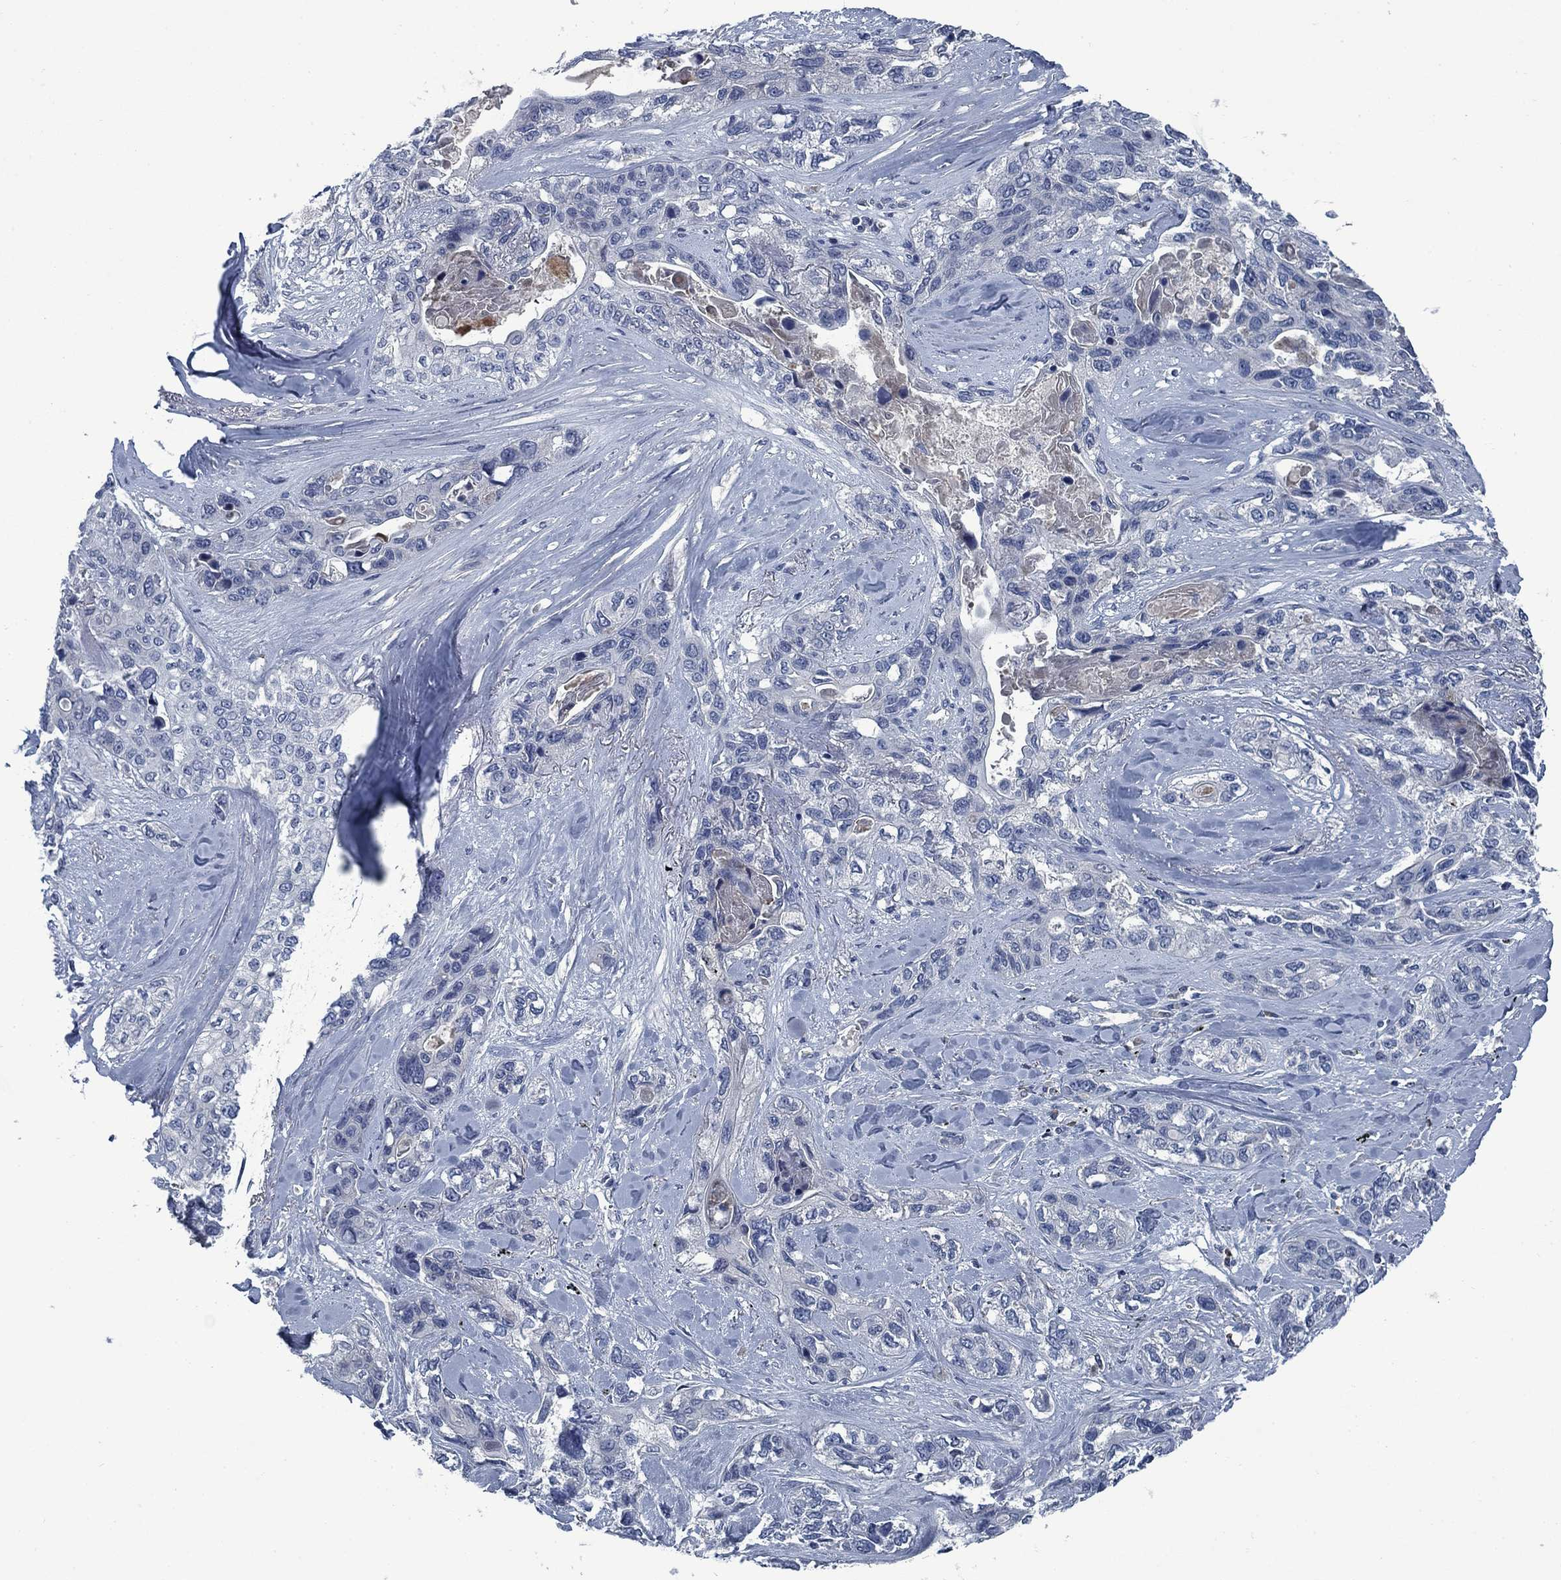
{"staining": {"intensity": "negative", "quantity": "none", "location": "none"}, "tissue": "lung cancer", "cell_type": "Tumor cells", "image_type": "cancer", "snomed": [{"axis": "morphology", "description": "Squamous cell carcinoma, NOS"}, {"axis": "topography", "description": "Lung"}], "caption": "Immunohistochemical staining of human lung cancer exhibits no significant expression in tumor cells.", "gene": "PNMA8A", "patient": {"sex": "female", "age": 70}}